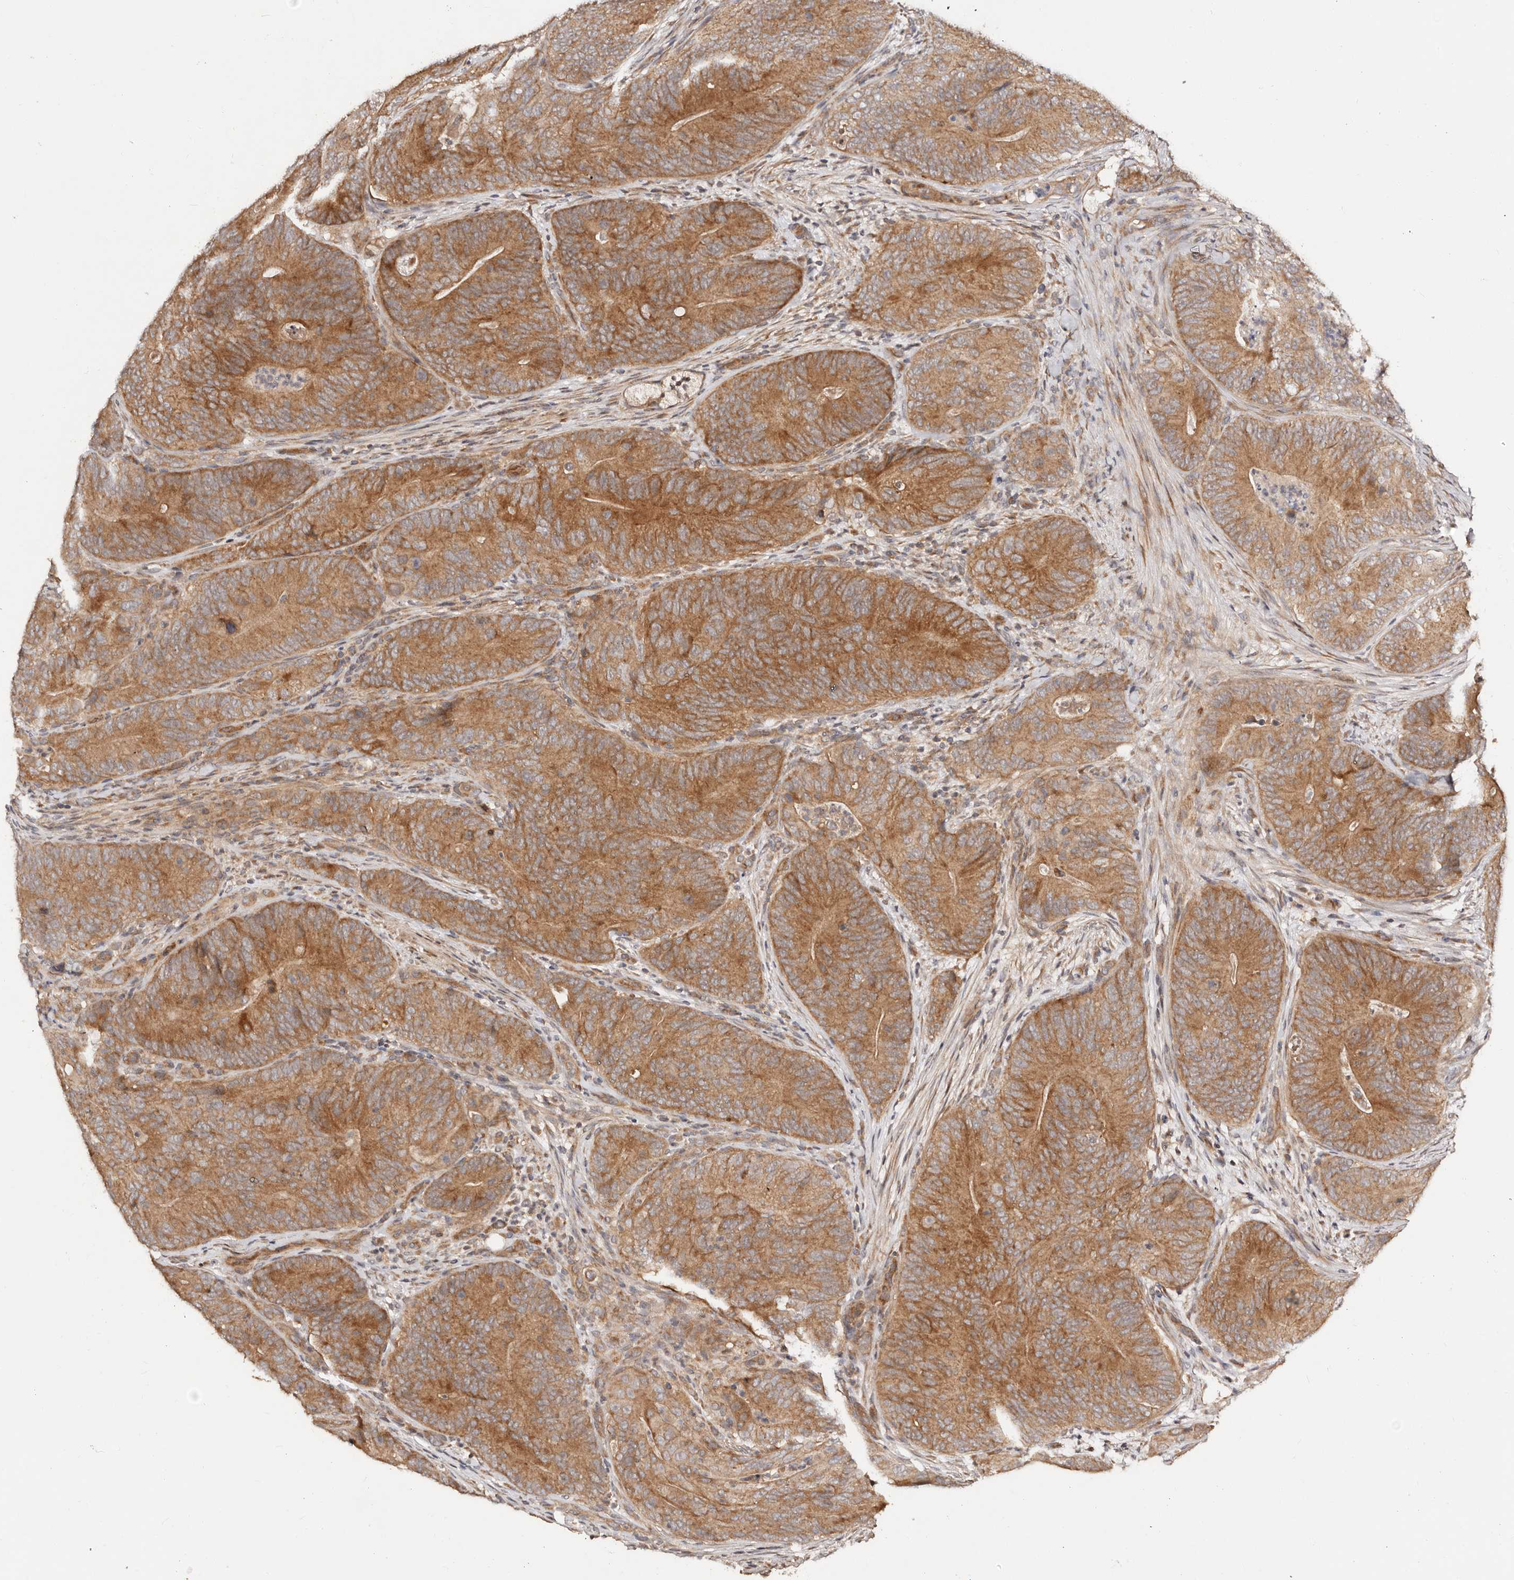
{"staining": {"intensity": "strong", "quantity": ">75%", "location": "cytoplasmic/membranous"}, "tissue": "colorectal cancer", "cell_type": "Tumor cells", "image_type": "cancer", "snomed": [{"axis": "morphology", "description": "Normal tissue, NOS"}, {"axis": "topography", "description": "Colon"}], "caption": "This photomicrograph reveals immunohistochemistry staining of human colorectal cancer, with high strong cytoplasmic/membranous positivity in approximately >75% of tumor cells.", "gene": "DENND11", "patient": {"sex": "female", "age": 82}}